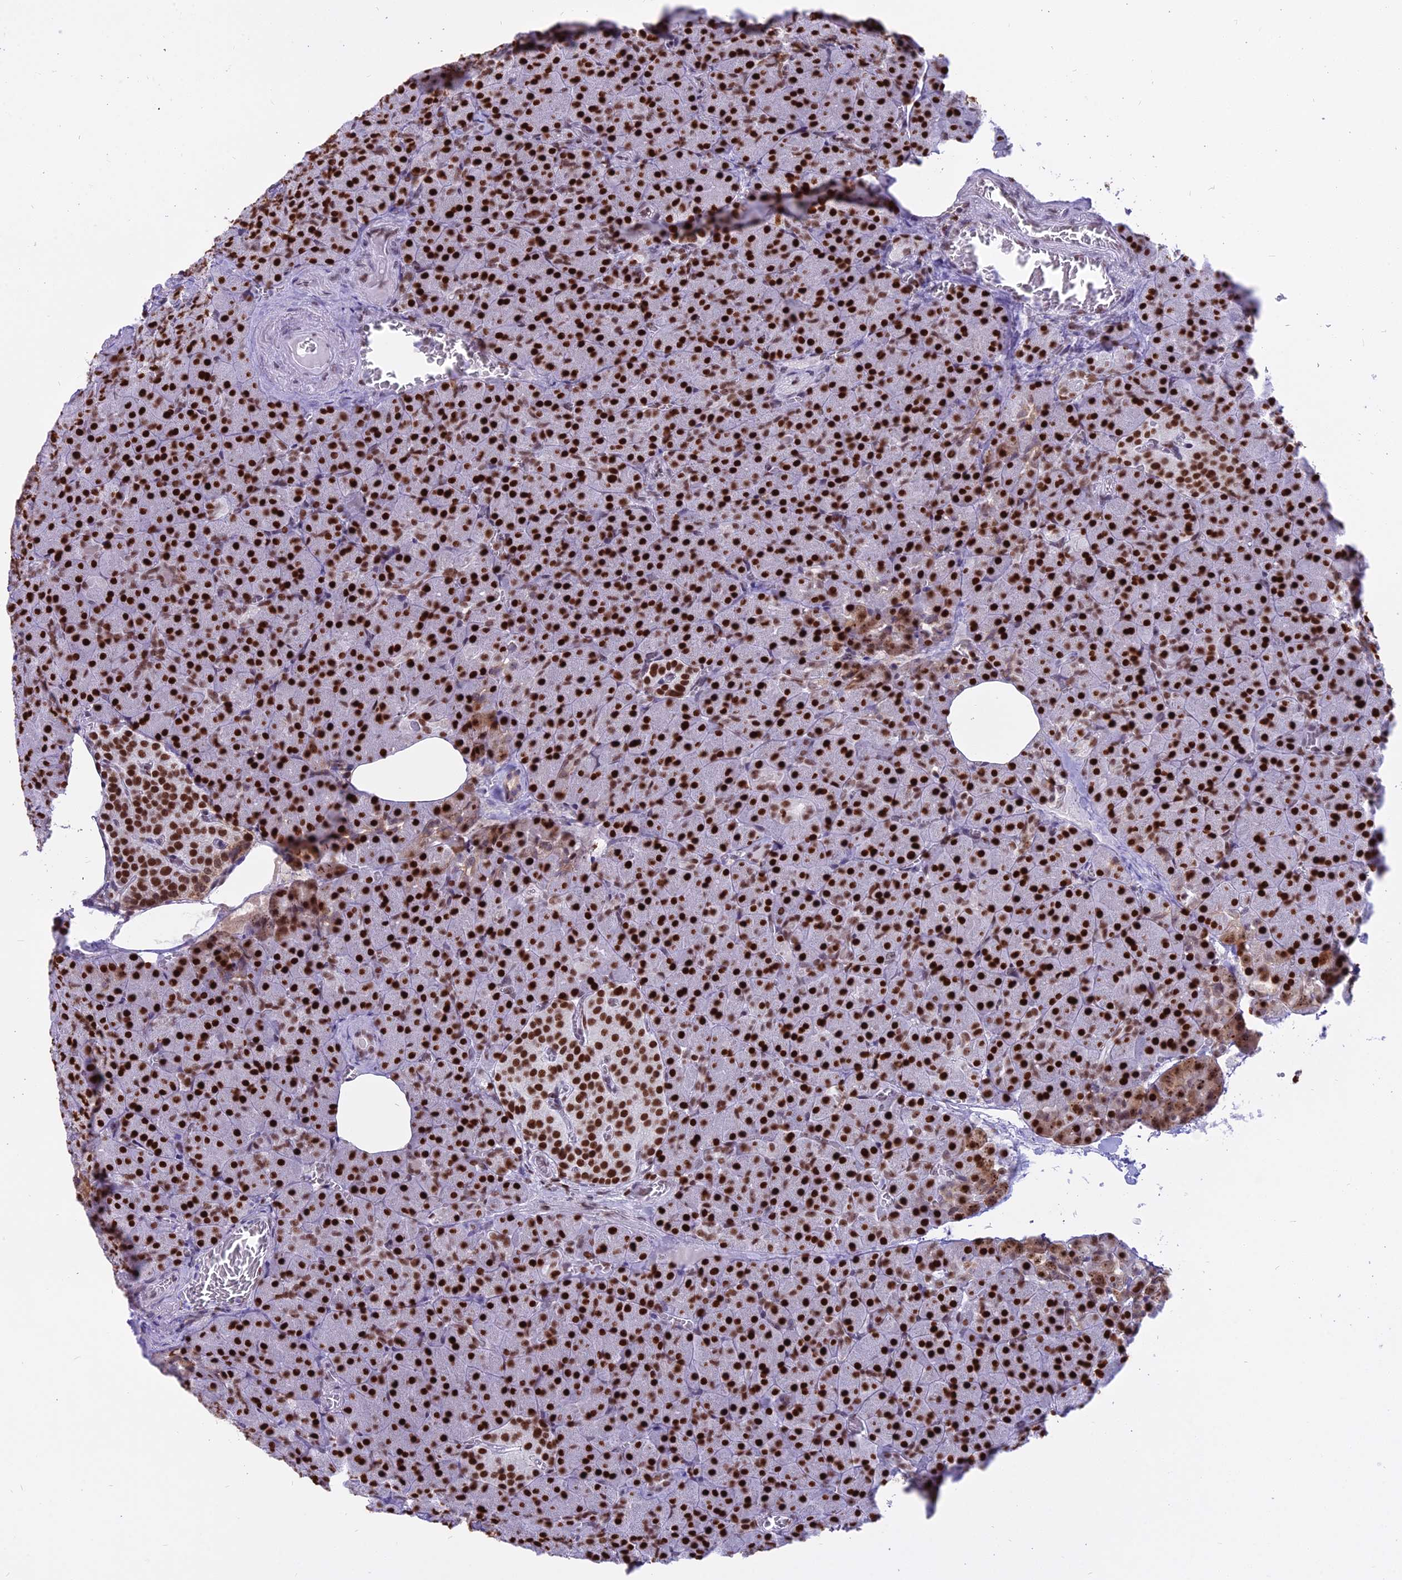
{"staining": {"intensity": "strong", "quantity": ">75%", "location": "nuclear"}, "tissue": "pancreas", "cell_type": "Exocrine glandular cells", "image_type": "normal", "snomed": [{"axis": "morphology", "description": "Normal tissue, NOS"}, {"axis": "topography", "description": "Pancreas"}], "caption": "Immunohistochemical staining of normal pancreas demonstrates >75% levels of strong nuclear protein staining in about >75% of exocrine glandular cells. (Brightfield microscopy of DAB IHC at high magnification).", "gene": "PARP1", "patient": {"sex": "female", "age": 74}}